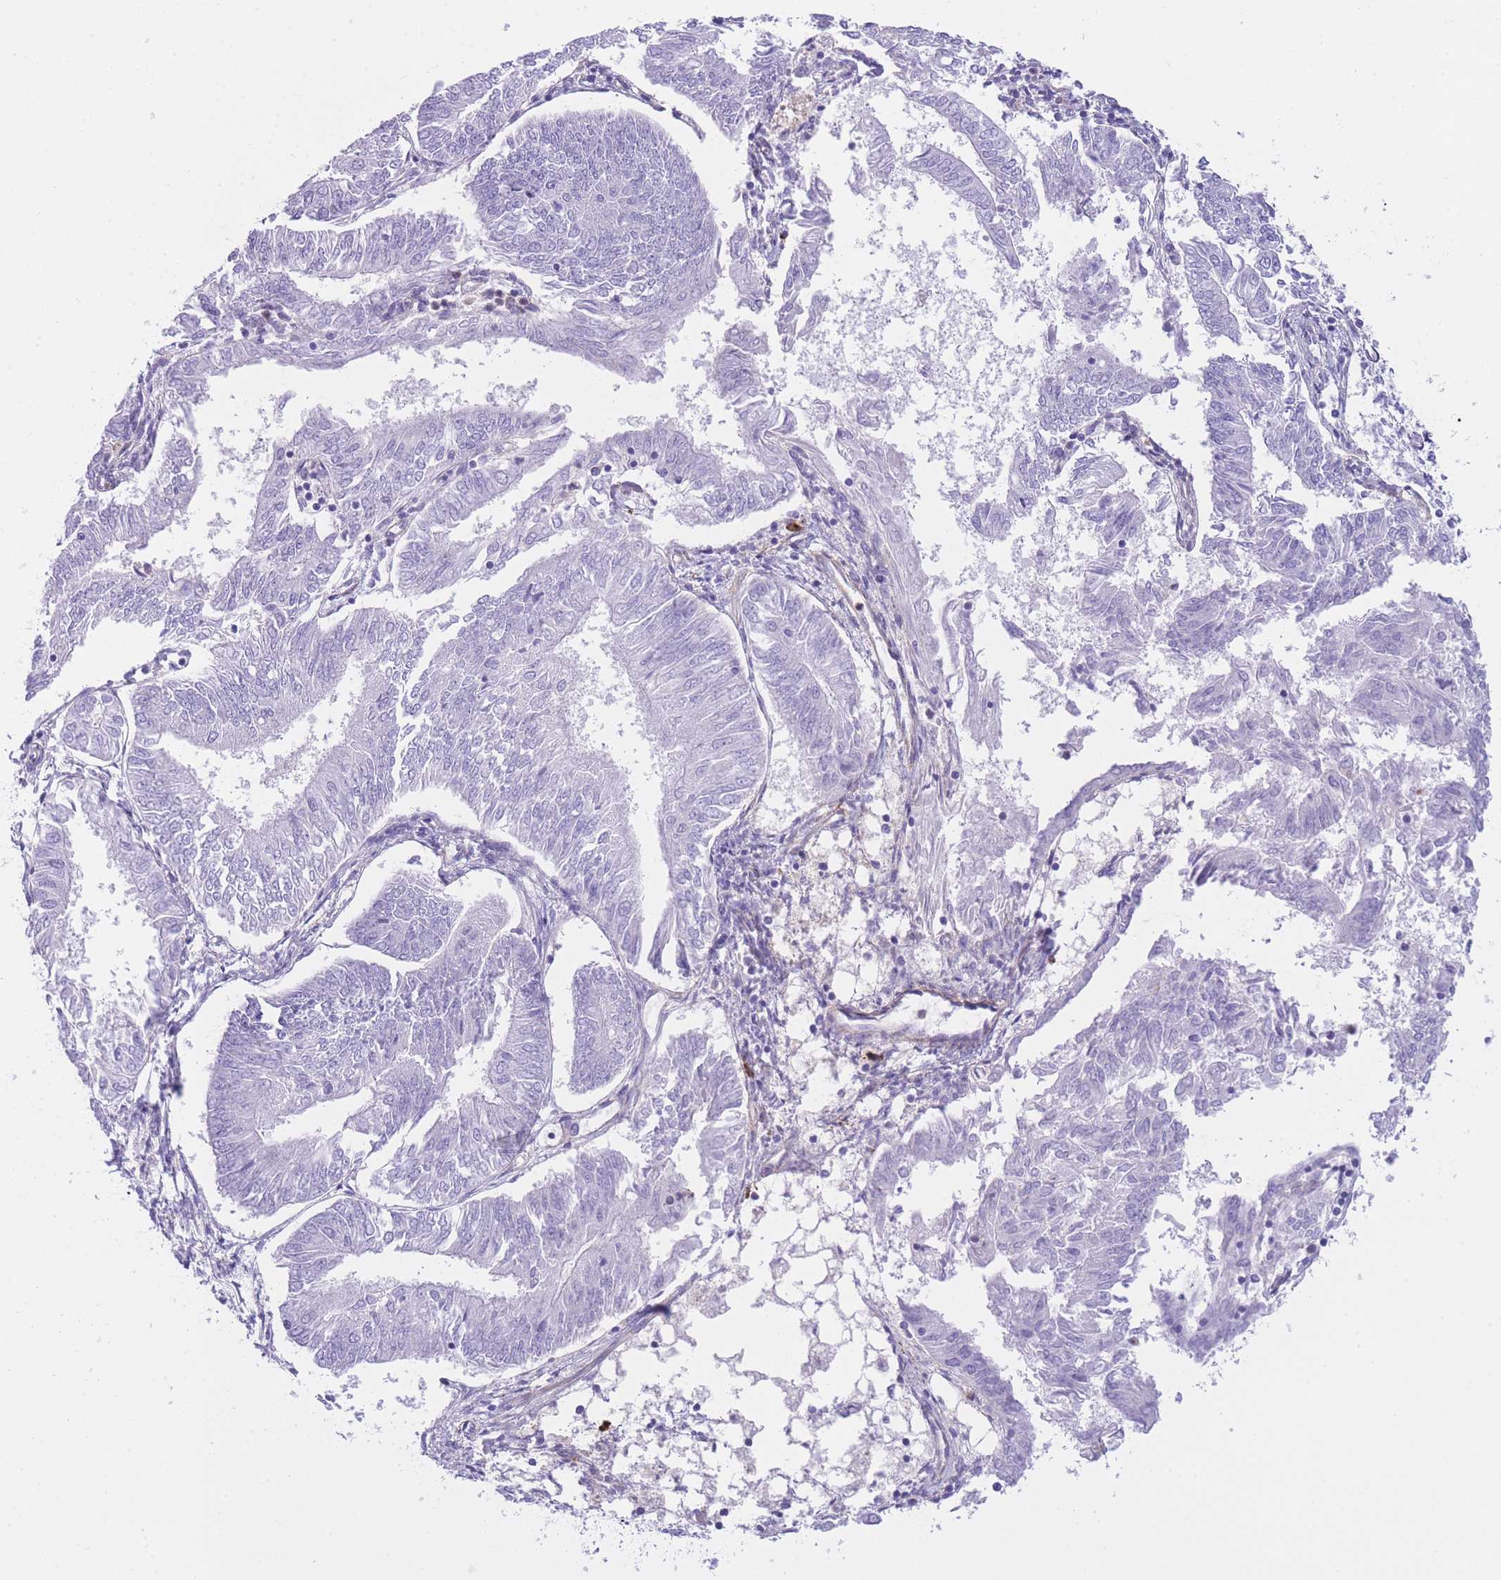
{"staining": {"intensity": "negative", "quantity": "none", "location": "none"}, "tissue": "endometrial cancer", "cell_type": "Tumor cells", "image_type": "cancer", "snomed": [{"axis": "morphology", "description": "Adenocarcinoma, NOS"}, {"axis": "topography", "description": "Endometrium"}], "caption": "DAB (3,3'-diaminobenzidine) immunohistochemical staining of endometrial adenocarcinoma exhibits no significant staining in tumor cells.", "gene": "PLBD1", "patient": {"sex": "female", "age": 58}}